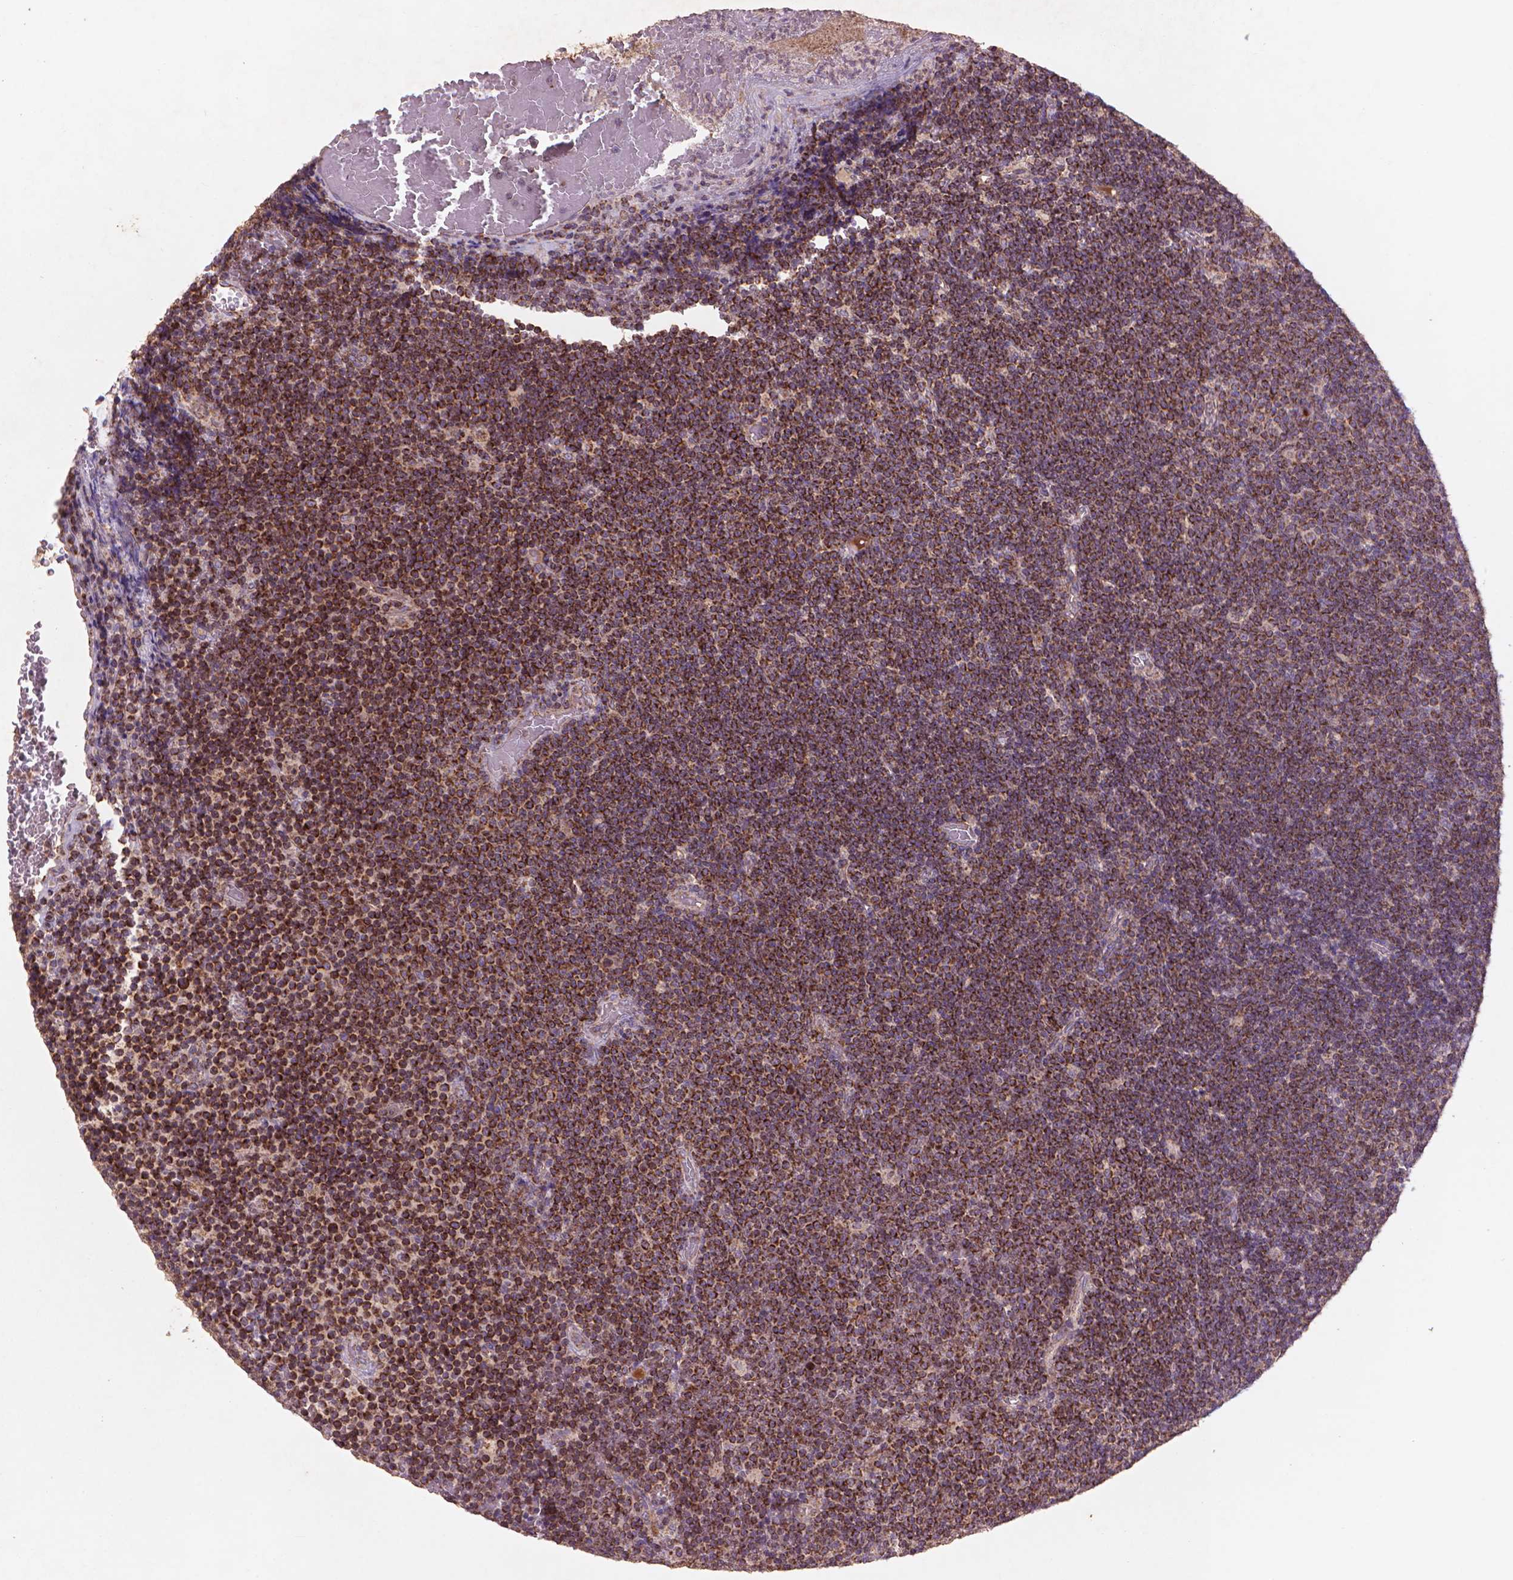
{"staining": {"intensity": "strong", "quantity": ">75%", "location": "cytoplasmic/membranous"}, "tissue": "lymphoma", "cell_type": "Tumor cells", "image_type": "cancer", "snomed": [{"axis": "morphology", "description": "Malignant lymphoma, non-Hodgkin's type, Low grade"}, {"axis": "topography", "description": "Brain"}], "caption": "Immunohistochemistry (IHC) (DAB) staining of human malignant lymphoma, non-Hodgkin's type (low-grade) demonstrates strong cytoplasmic/membranous protein expression in approximately >75% of tumor cells. The protein is shown in brown color, while the nuclei are stained blue.", "gene": "NLRX1", "patient": {"sex": "female", "age": 66}}